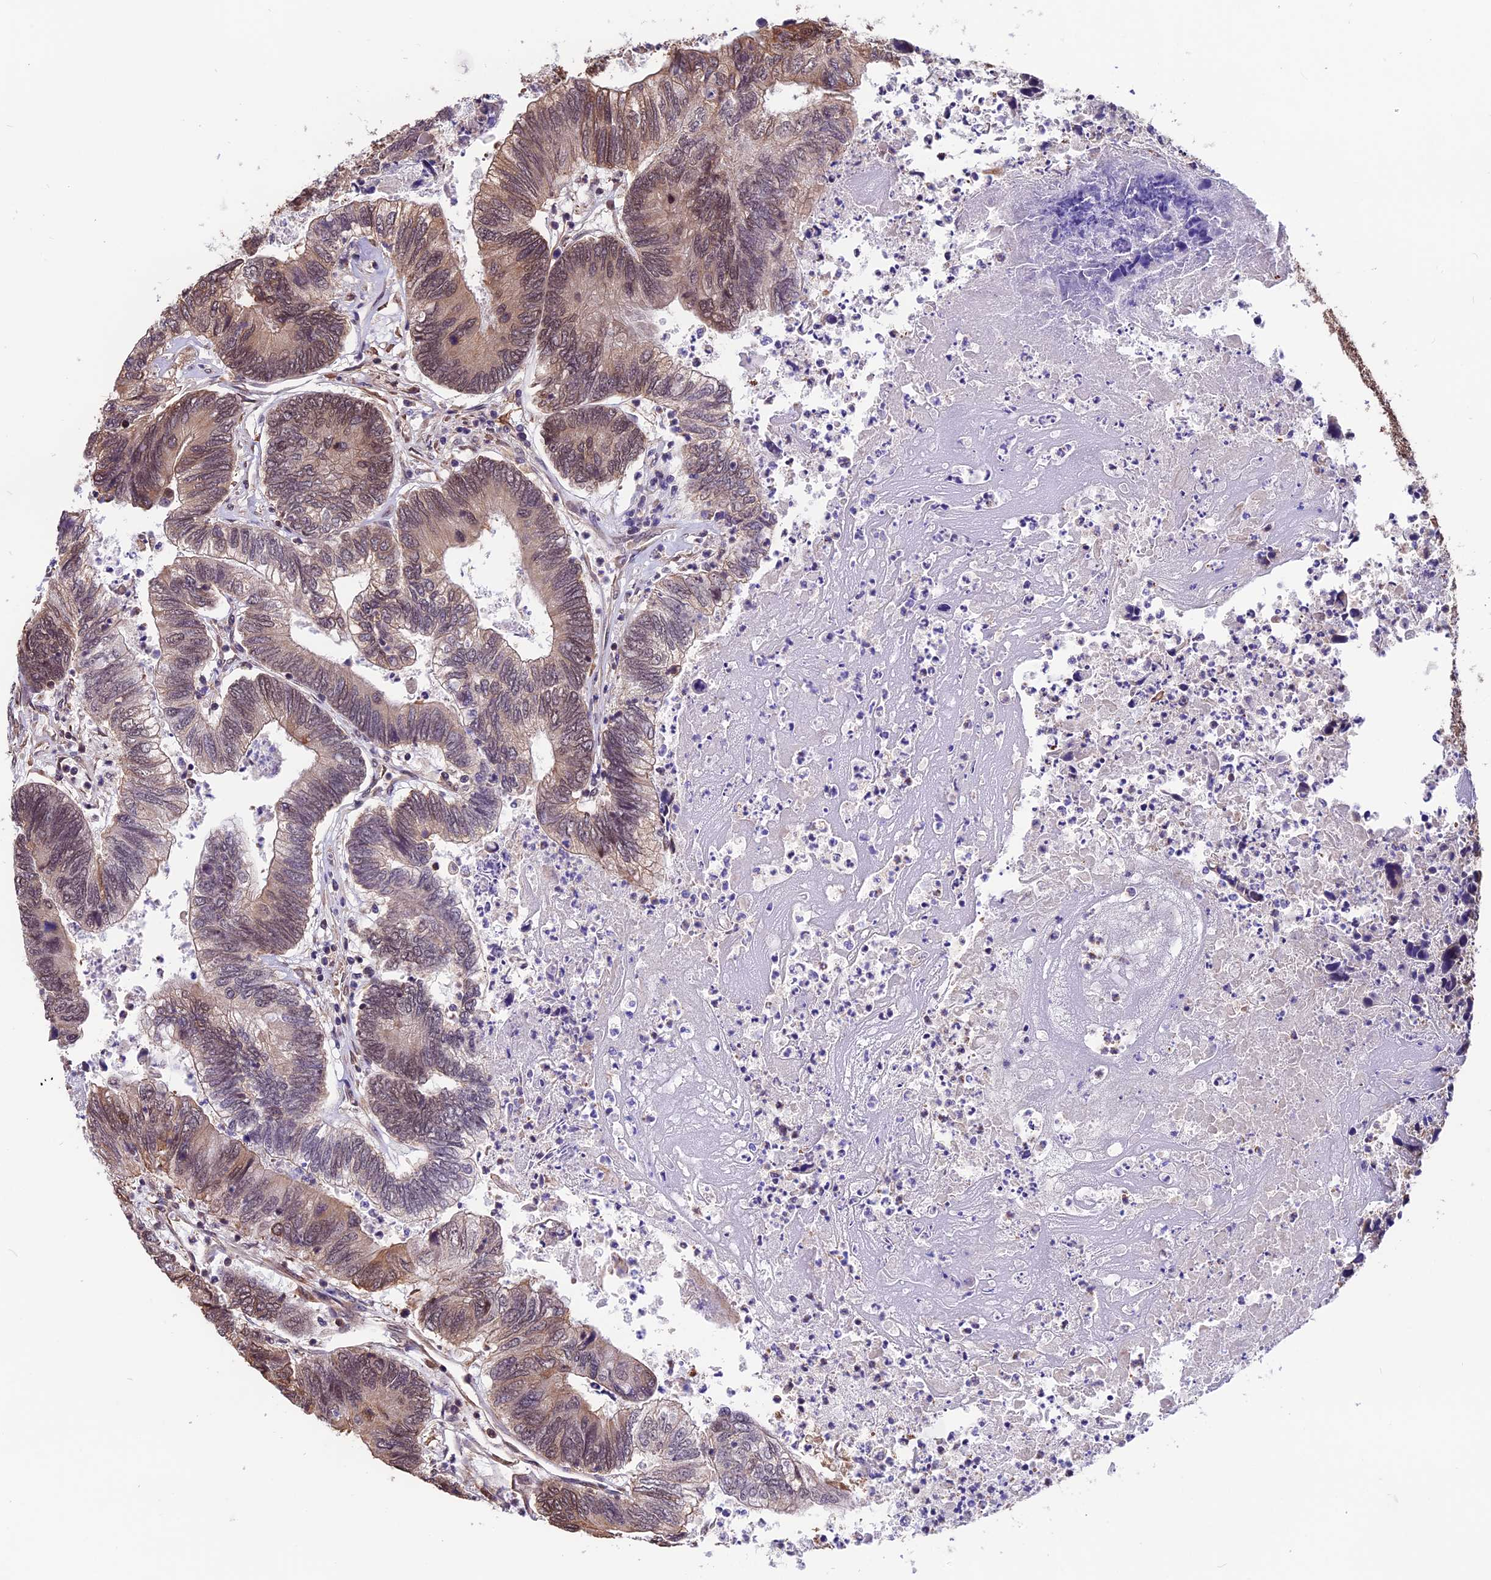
{"staining": {"intensity": "moderate", "quantity": ">75%", "location": "cytoplasmic/membranous,nuclear"}, "tissue": "colorectal cancer", "cell_type": "Tumor cells", "image_type": "cancer", "snomed": [{"axis": "morphology", "description": "Adenocarcinoma, NOS"}, {"axis": "topography", "description": "Colon"}], "caption": "Tumor cells reveal moderate cytoplasmic/membranous and nuclear positivity in about >75% of cells in adenocarcinoma (colorectal).", "gene": "ZC3H4", "patient": {"sex": "female", "age": 67}}